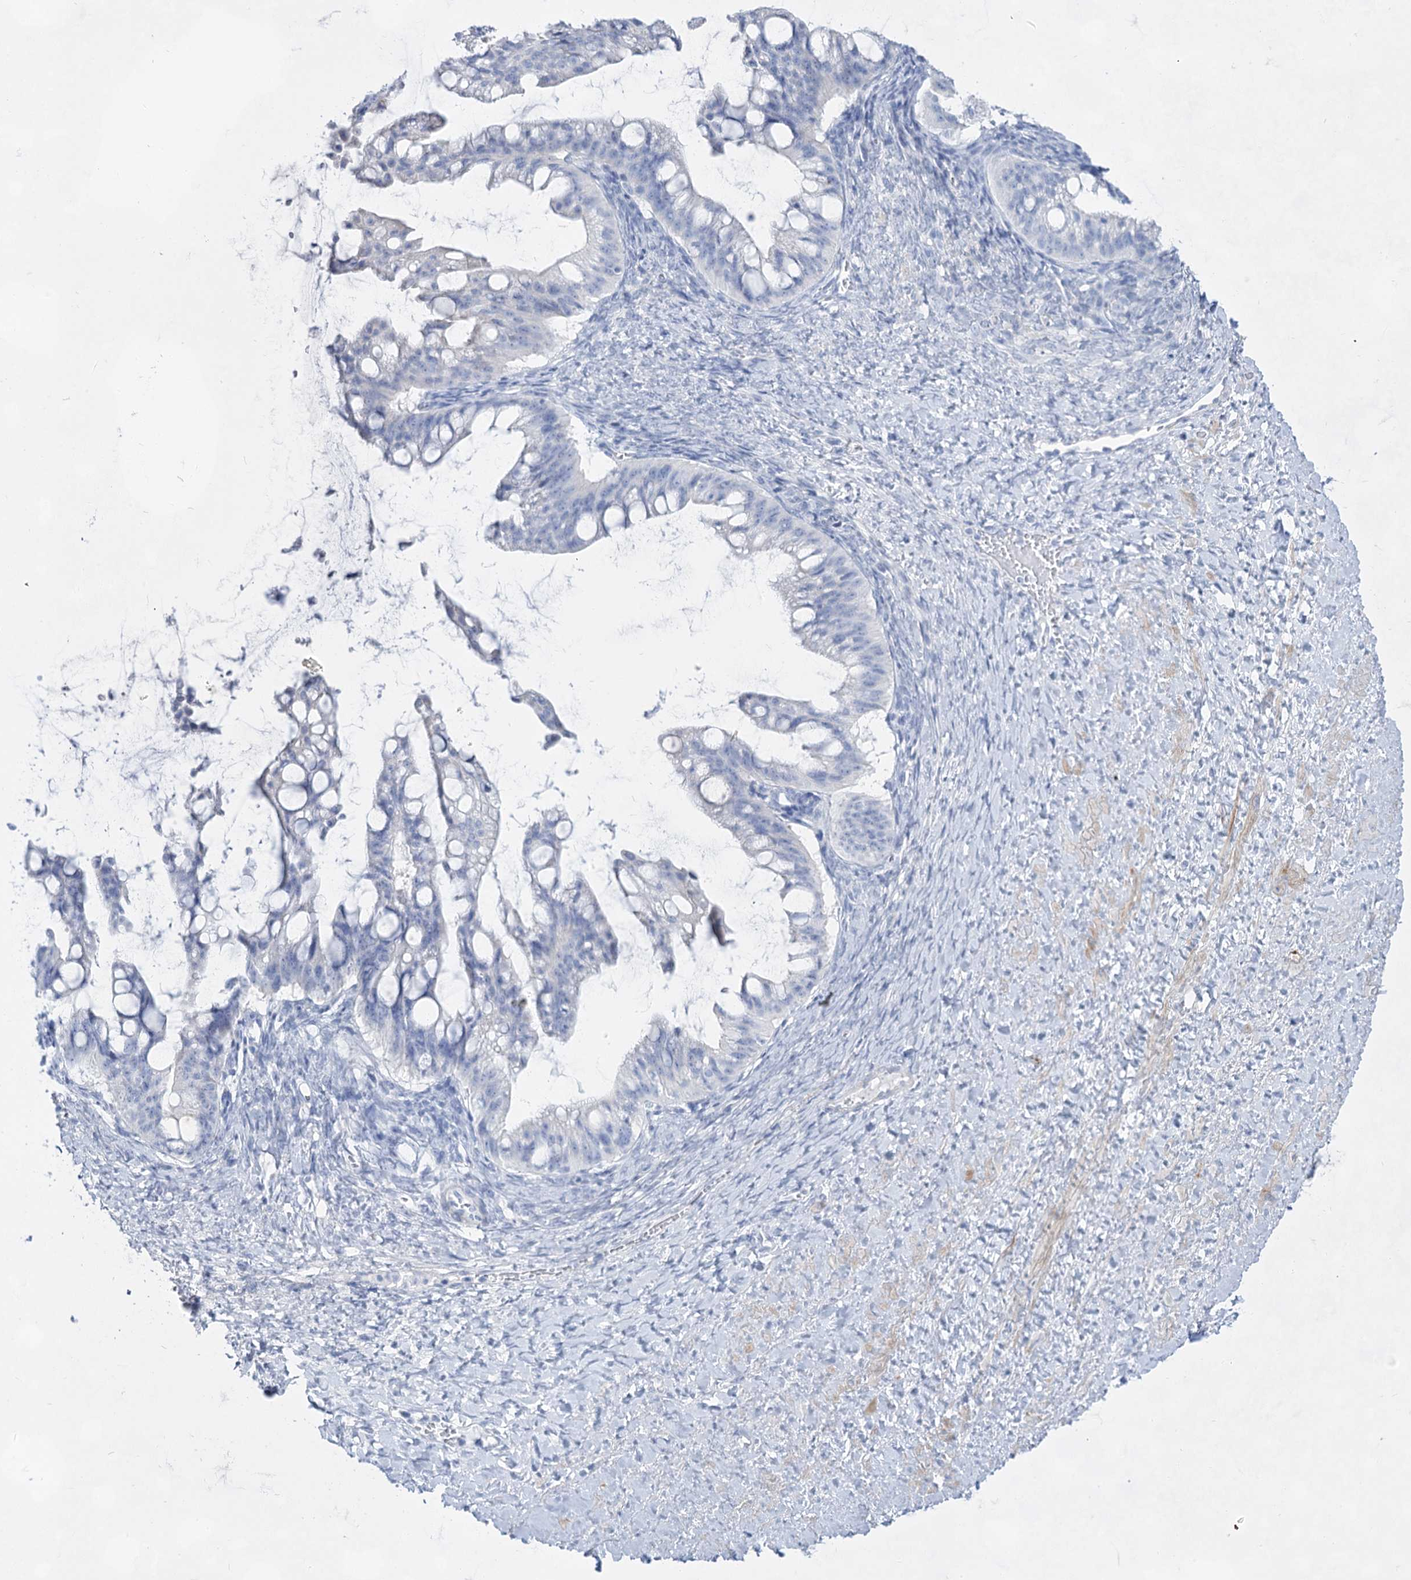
{"staining": {"intensity": "negative", "quantity": "none", "location": "none"}, "tissue": "ovarian cancer", "cell_type": "Tumor cells", "image_type": "cancer", "snomed": [{"axis": "morphology", "description": "Cystadenocarcinoma, mucinous, NOS"}, {"axis": "topography", "description": "Ovary"}], "caption": "Tumor cells are negative for protein expression in human mucinous cystadenocarcinoma (ovarian).", "gene": "ACRV1", "patient": {"sex": "female", "age": 73}}